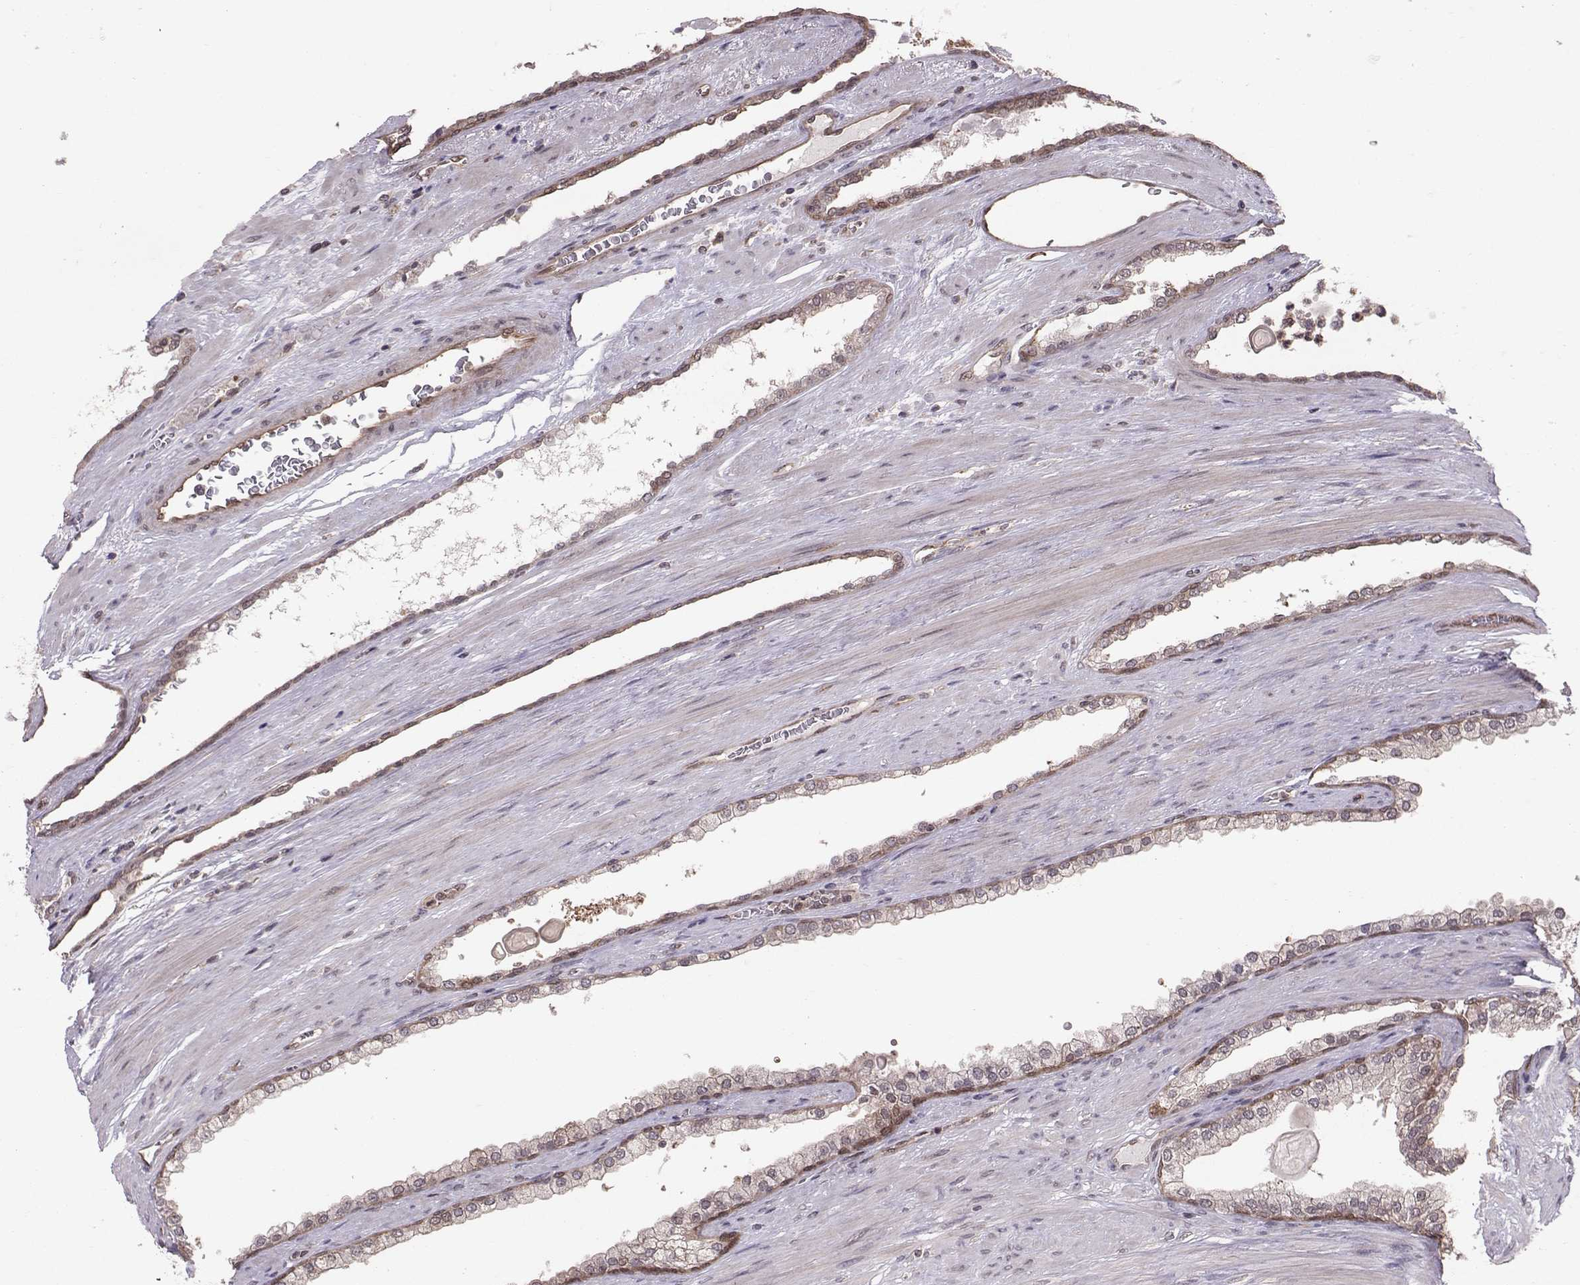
{"staining": {"intensity": "weak", "quantity": "<25%", "location": "cytoplasmic/membranous"}, "tissue": "prostate cancer", "cell_type": "Tumor cells", "image_type": "cancer", "snomed": [{"axis": "morphology", "description": "Adenocarcinoma, NOS"}, {"axis": "topography", "description": "Prostate"}], "caption": "This is a image of immunohistochemistry staining of prostate cancer, which shows no positivity in tumor cells.", "gene": "PPP2R2A", "patient": {"sex": "male", "age": 67}}